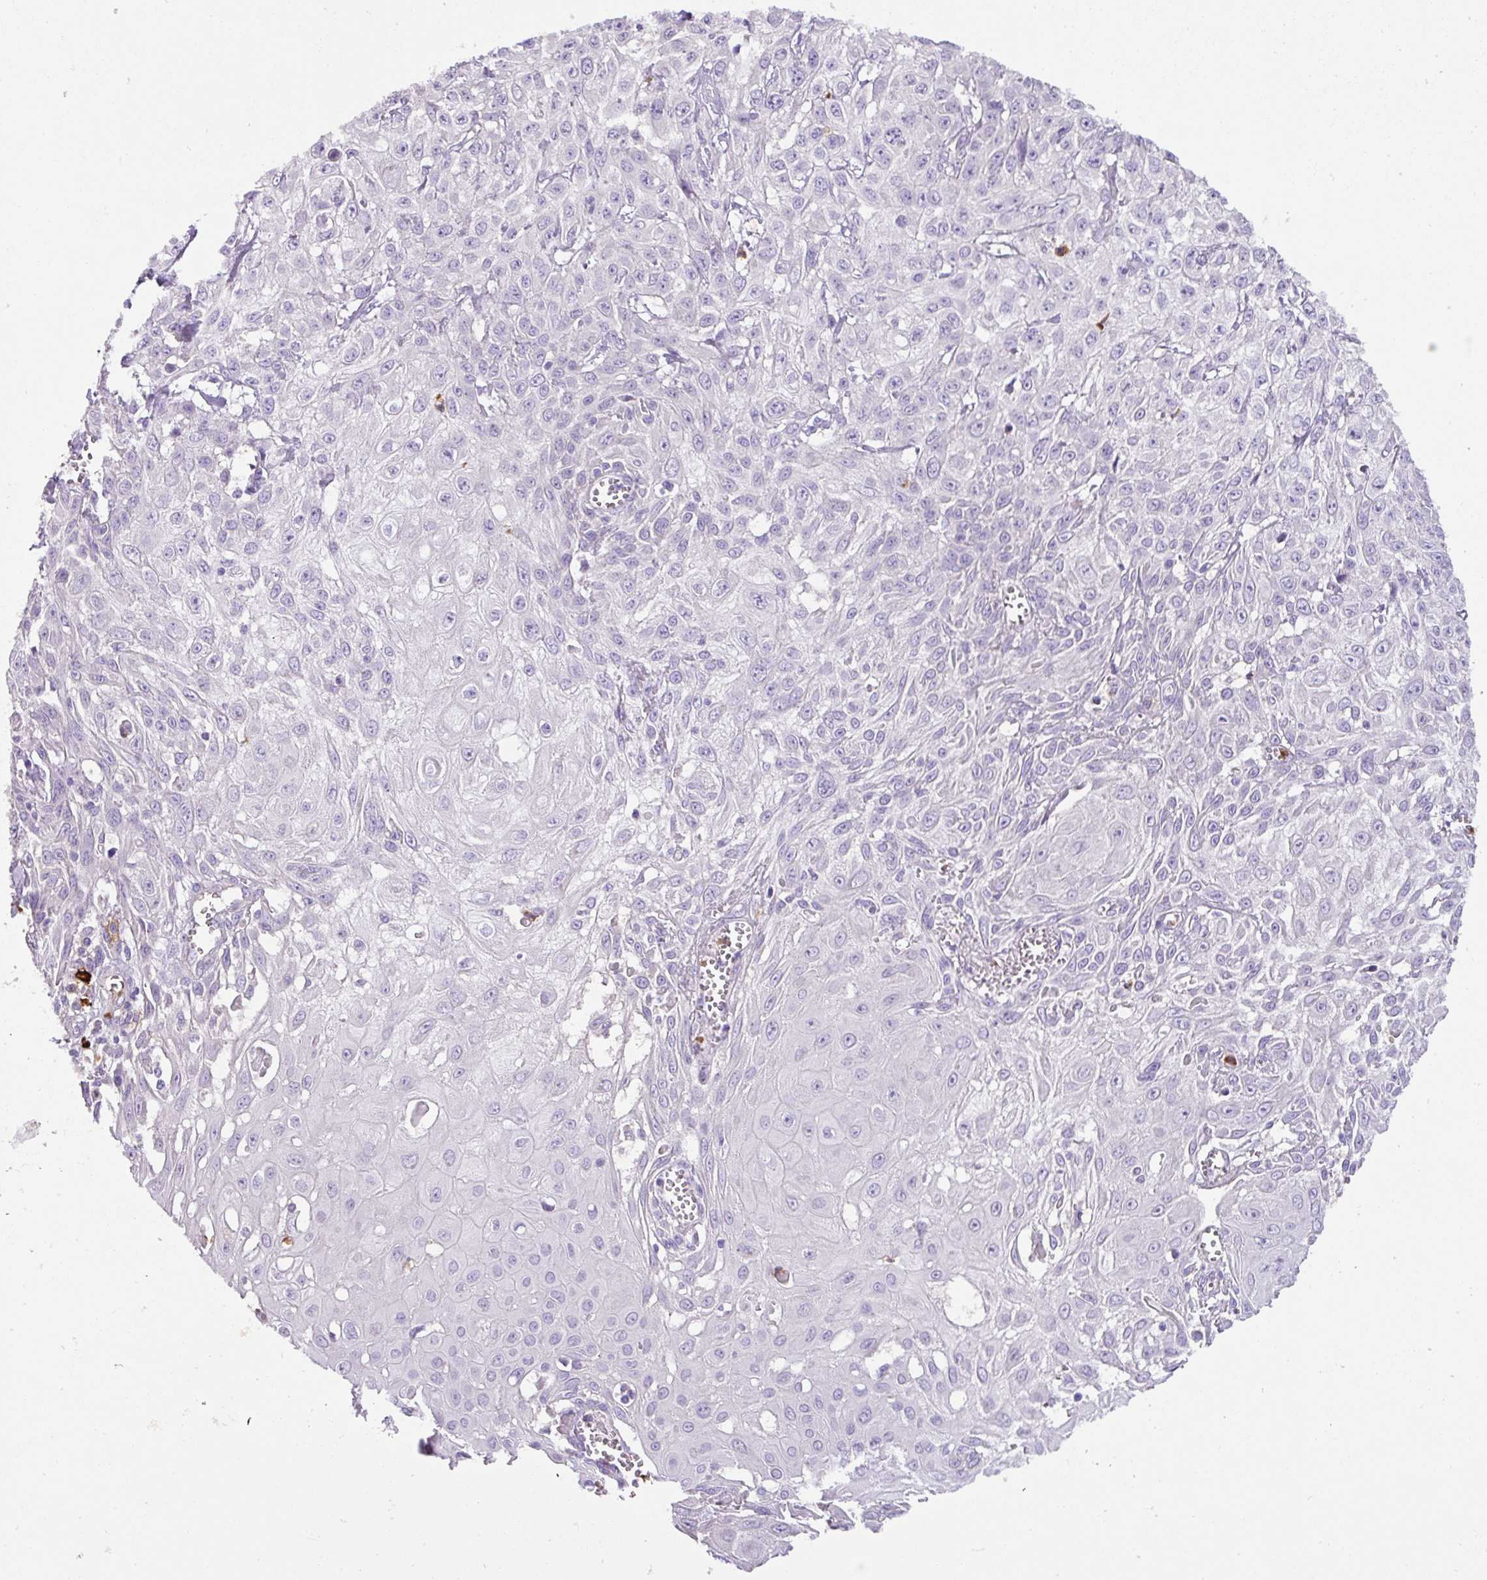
{"staining": {"intensity": "negative", "quantity": "none", "location": "none"}, "tissue": "skin cancer", "cell_type": "Tumor cells", "image_type": "cancer", "snomed": [{"axis": "morphology", "description": "Squamous cell carcinoma, NOS"}, {"axis": "topography", "description": "Skin"}, {"axis": "topography", "description": "Vulva"}], "caption": "DAB (3,3'-diaminobenzidine) immunohistochemical staining of squamous cell carcinoma (skin) exhibits no significant positivity in tumor cells. (DAB immunohistochemistry visualized using brightfield microscopy, high magnification).", "gene": "CRISP3", "patient": {"sex": "female", "age": 71}}